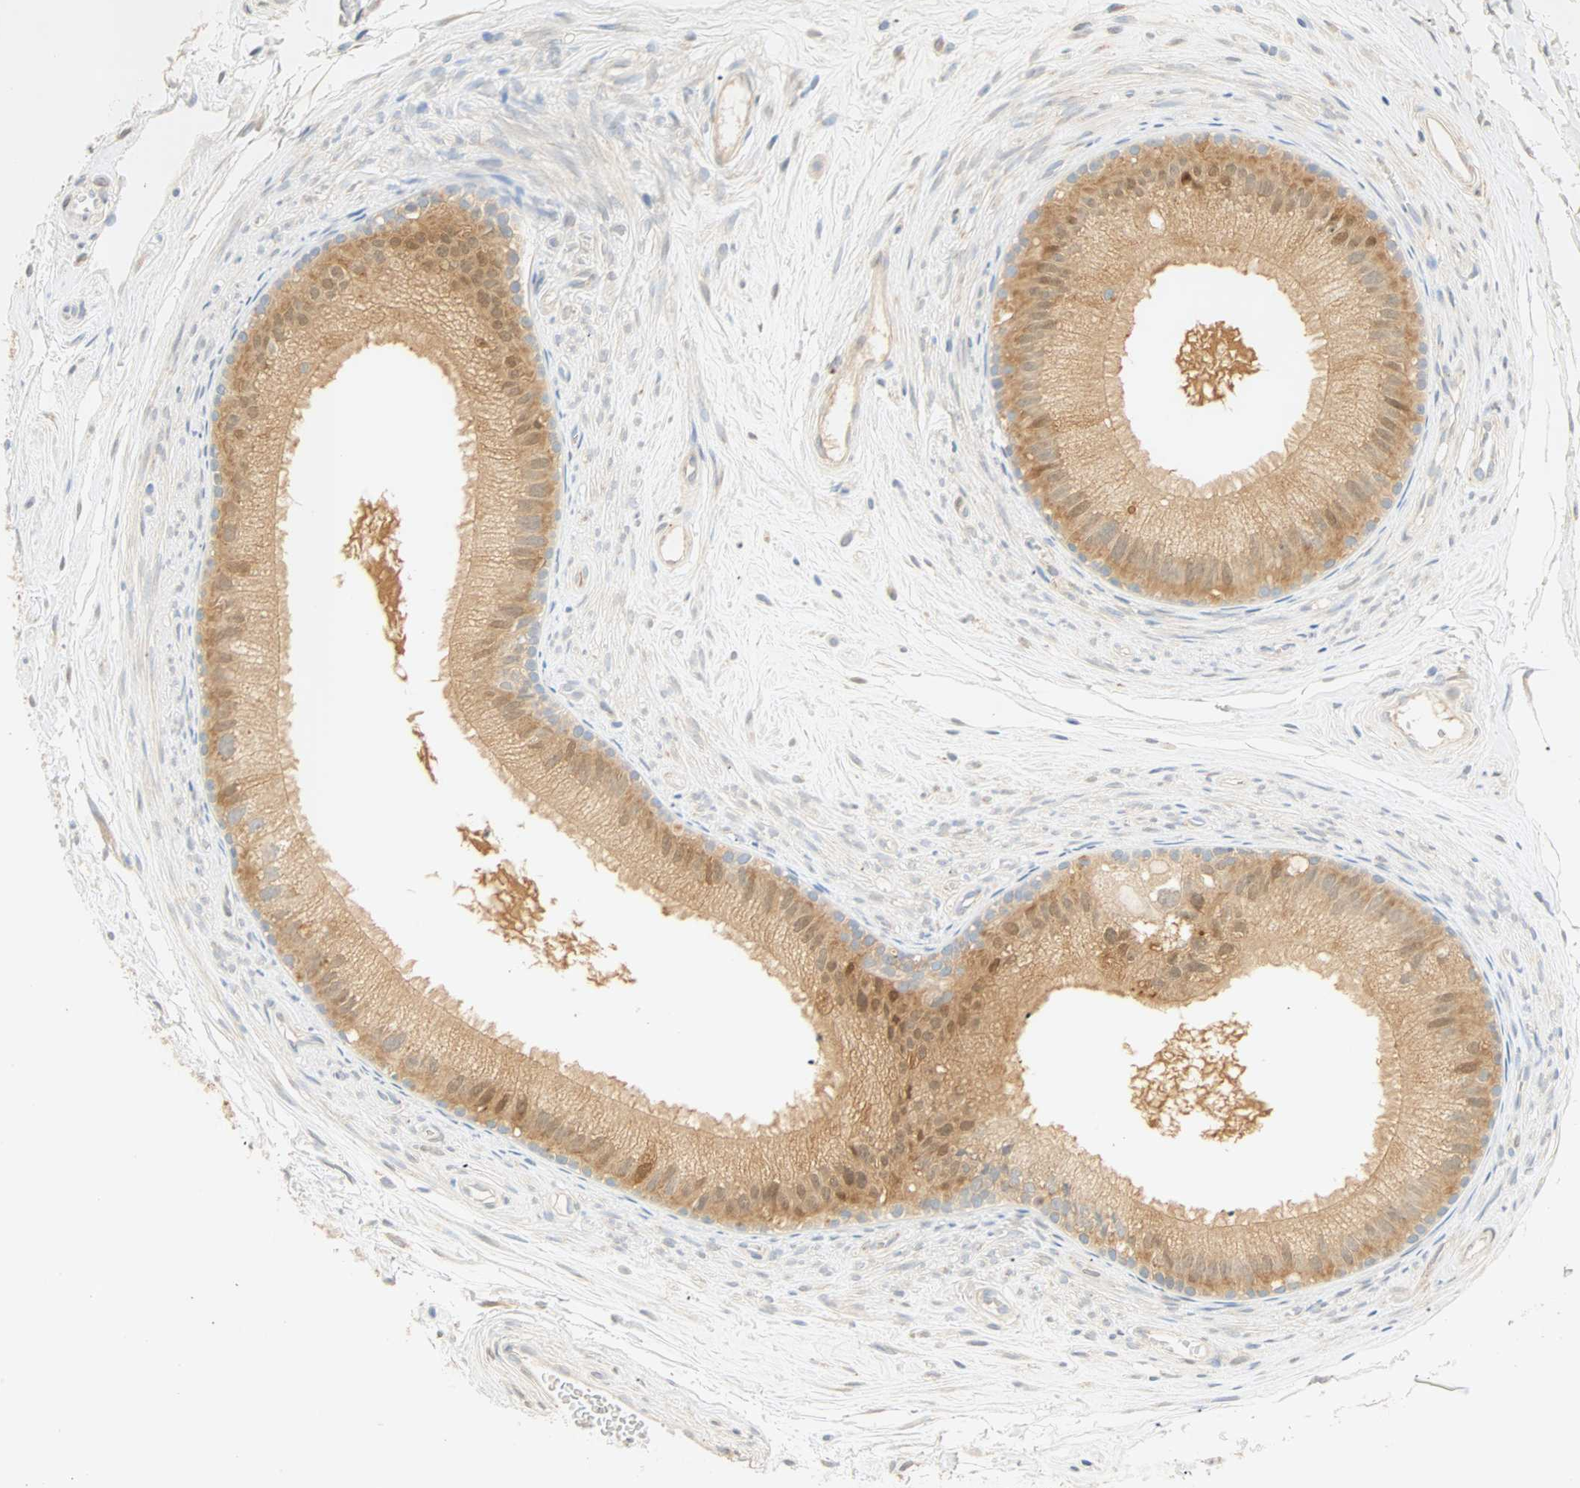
{"staining": {"intensity": "moderate", "quantity": ">75%", "location": "cytoplasmic/membranous"}, "tissue": "epididymis", "cell_type": "Glandular cells", "image_type": "normal", "snomed": [{"axis": "morphology", "description": "Normal tissue, NOS"}, {"axis": "topography", "description": "Epididymis"}], "caption": "The image displays immunohistochemical staining of unremarkable epididymis. There is moderate cytoplasmic/membranous positivity is seen in approximately >75% of glandular cells. The staining was performed using DAB to visualize the protein expression in brown, while the nuclei were stained in blue with hematoxylin (Magnification: 20x).", "gene": "SELENBP1", "patient": {"sex": "male", "age": 56}}